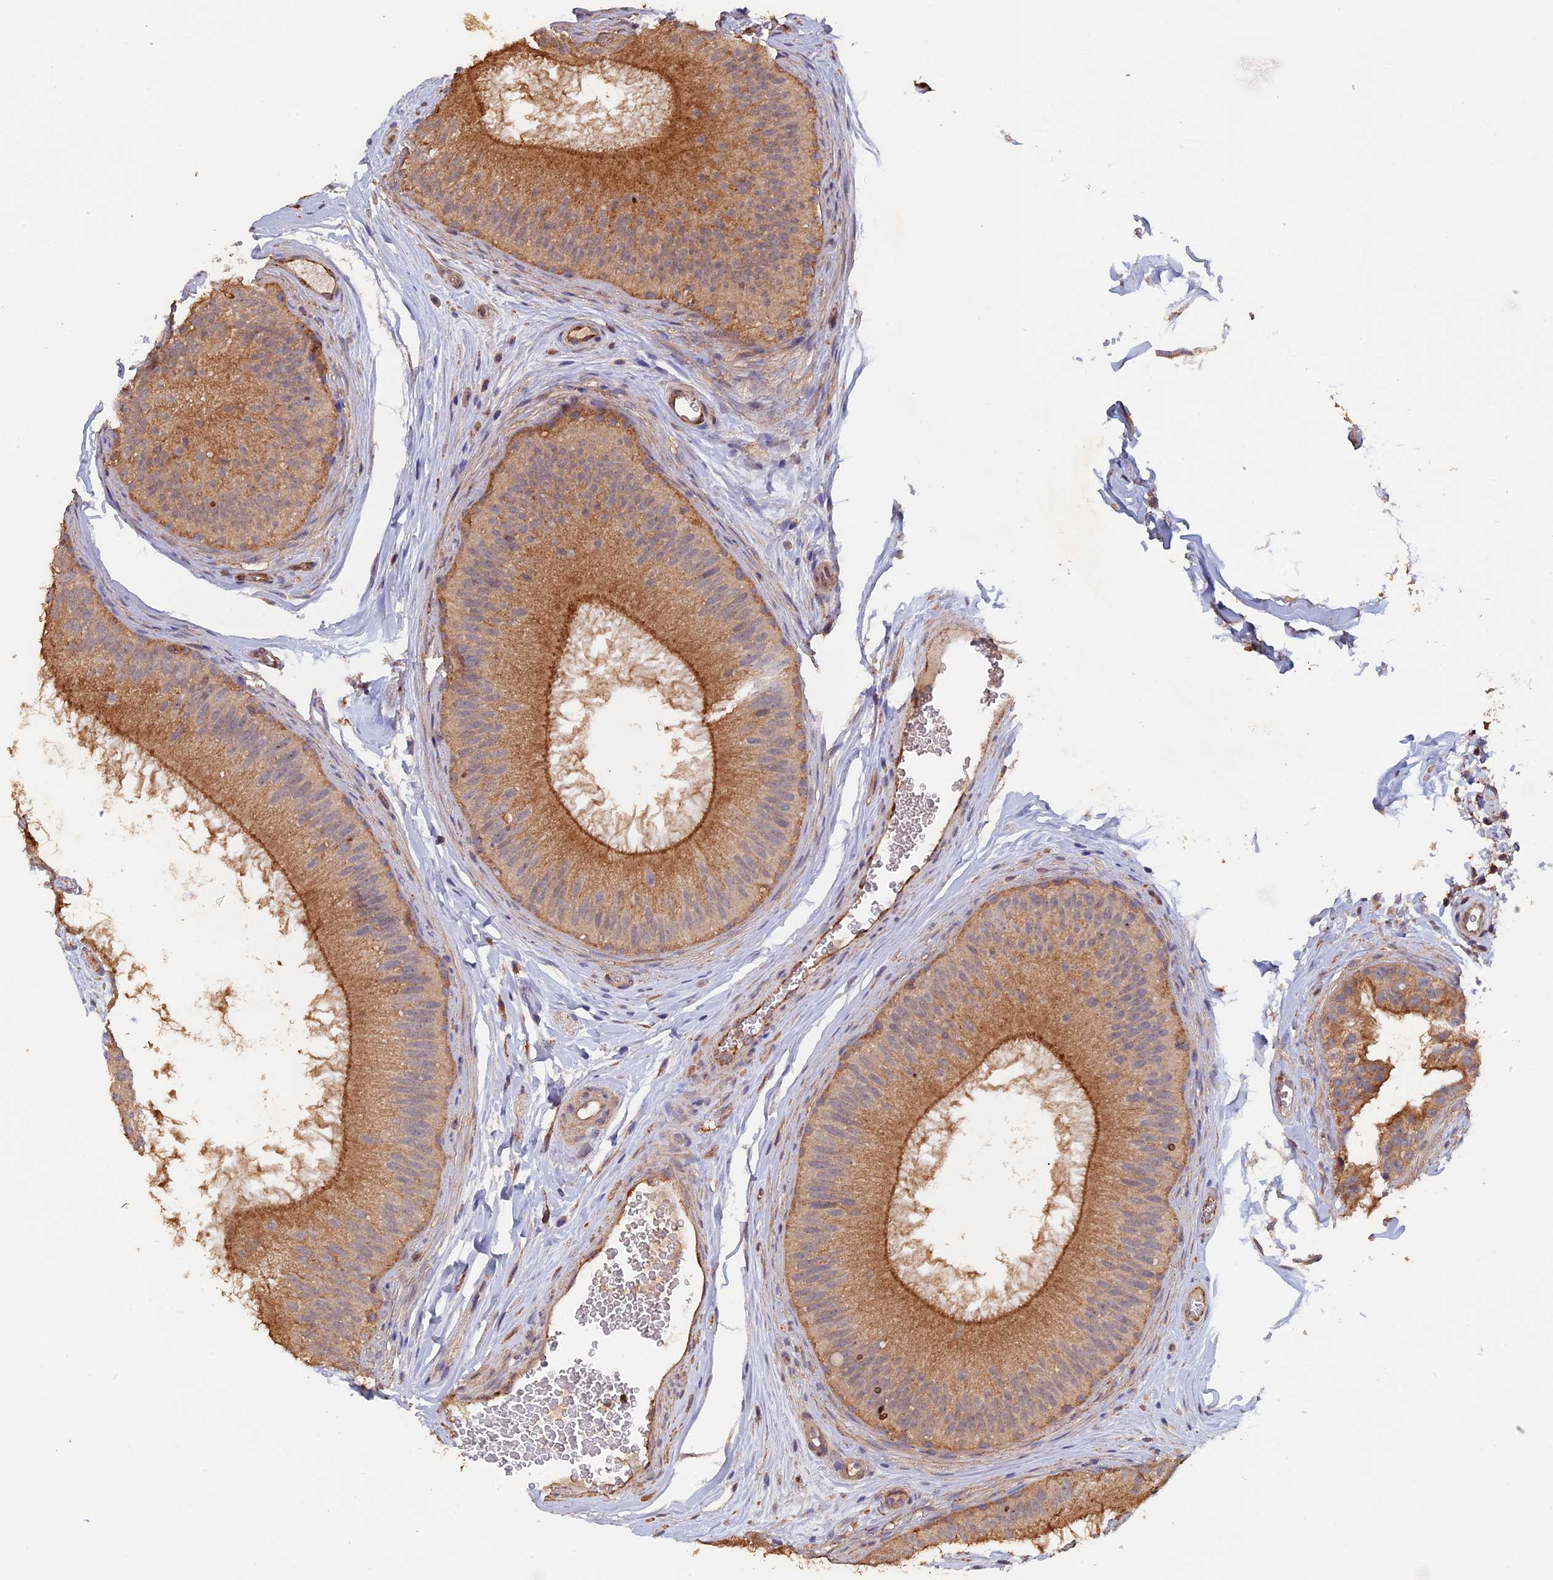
{"staining": {"intensity": "moderate", "quantity": ">75%", "location": "cytoplasmic/membranous"}, "tissue": "epididymis", "cell_type": "Glandular cells", "image_type": "normal", "snomed": [{"axis": "morphology", "description": "Normal tissue, NOS"}, {"axis": "topography", "description": "Epididymis"}], "caption": "Brown immunohistochemical staining in normal epididymis displays moderate cytoplasmic/membranous staining in about >75% of glandular cells. Immunohistochemistry stains the protein of interest in brown and the nuclei are stained blue.", "gene": "PIGQ", "patient": {"sex": "male", "age": 45}}